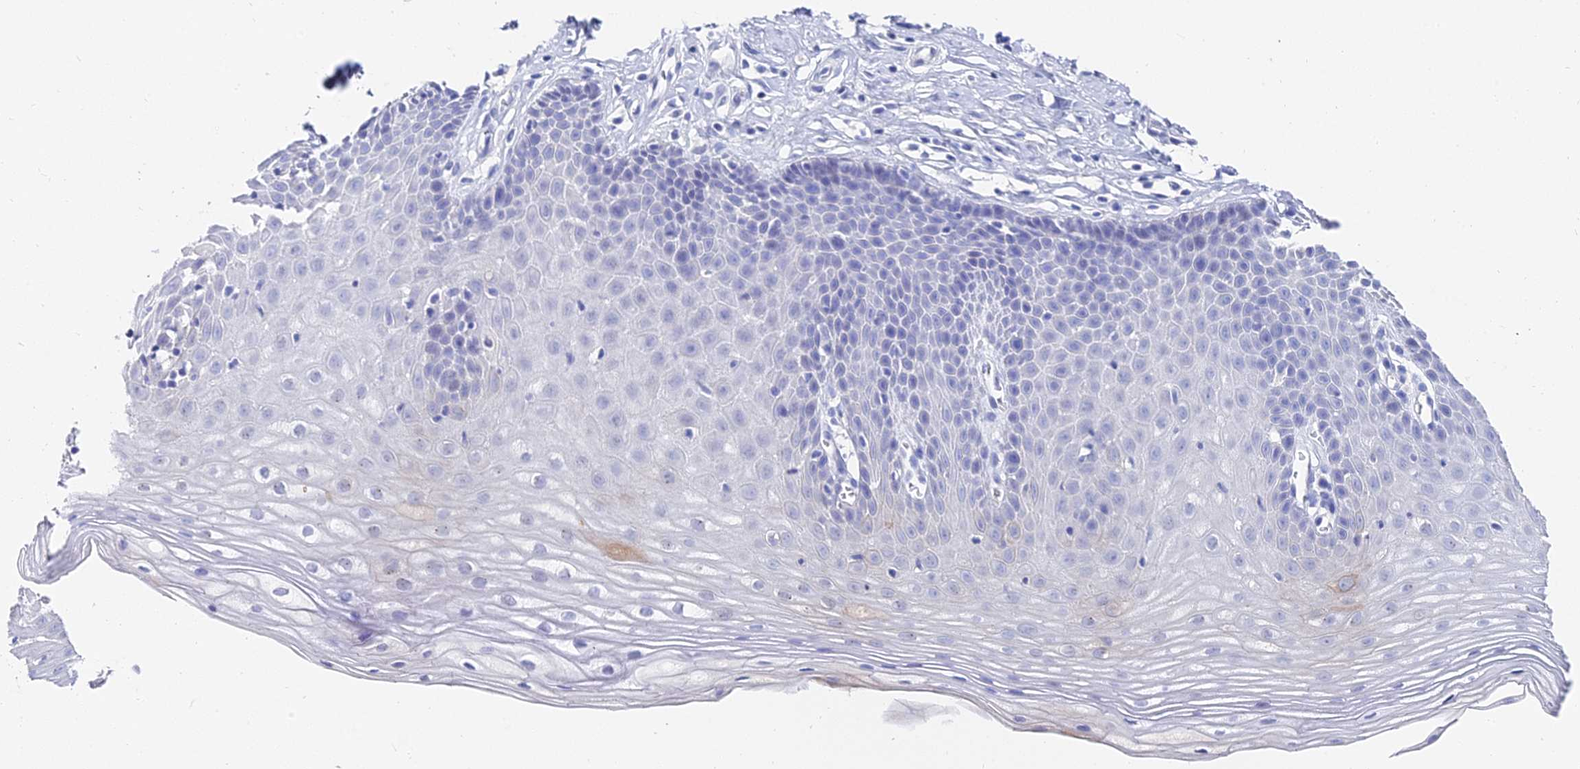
{"staining": {"intensity": "negative", "quantity": "none", "location": "none"}, "tissue": "cervix", "cell_type": "Squamous epithelial cells", "image_type": "normal", "snomed": [{"axis": "morphology", "description": "Normal tissue, NOS"}, {"axis": "topography", "description": "Cervix"}], "caption": "Immunohistochemistry of normal cervix exhibits no staining in squamous epithelial cells. Brightfield microscopy of immunohistochemistry (IHC) stained with DAB (brown) and hematoxylin (blue), captured at high magnification.", "gene": "KRT17", "patient": {"sex": "female", "age": 36}}